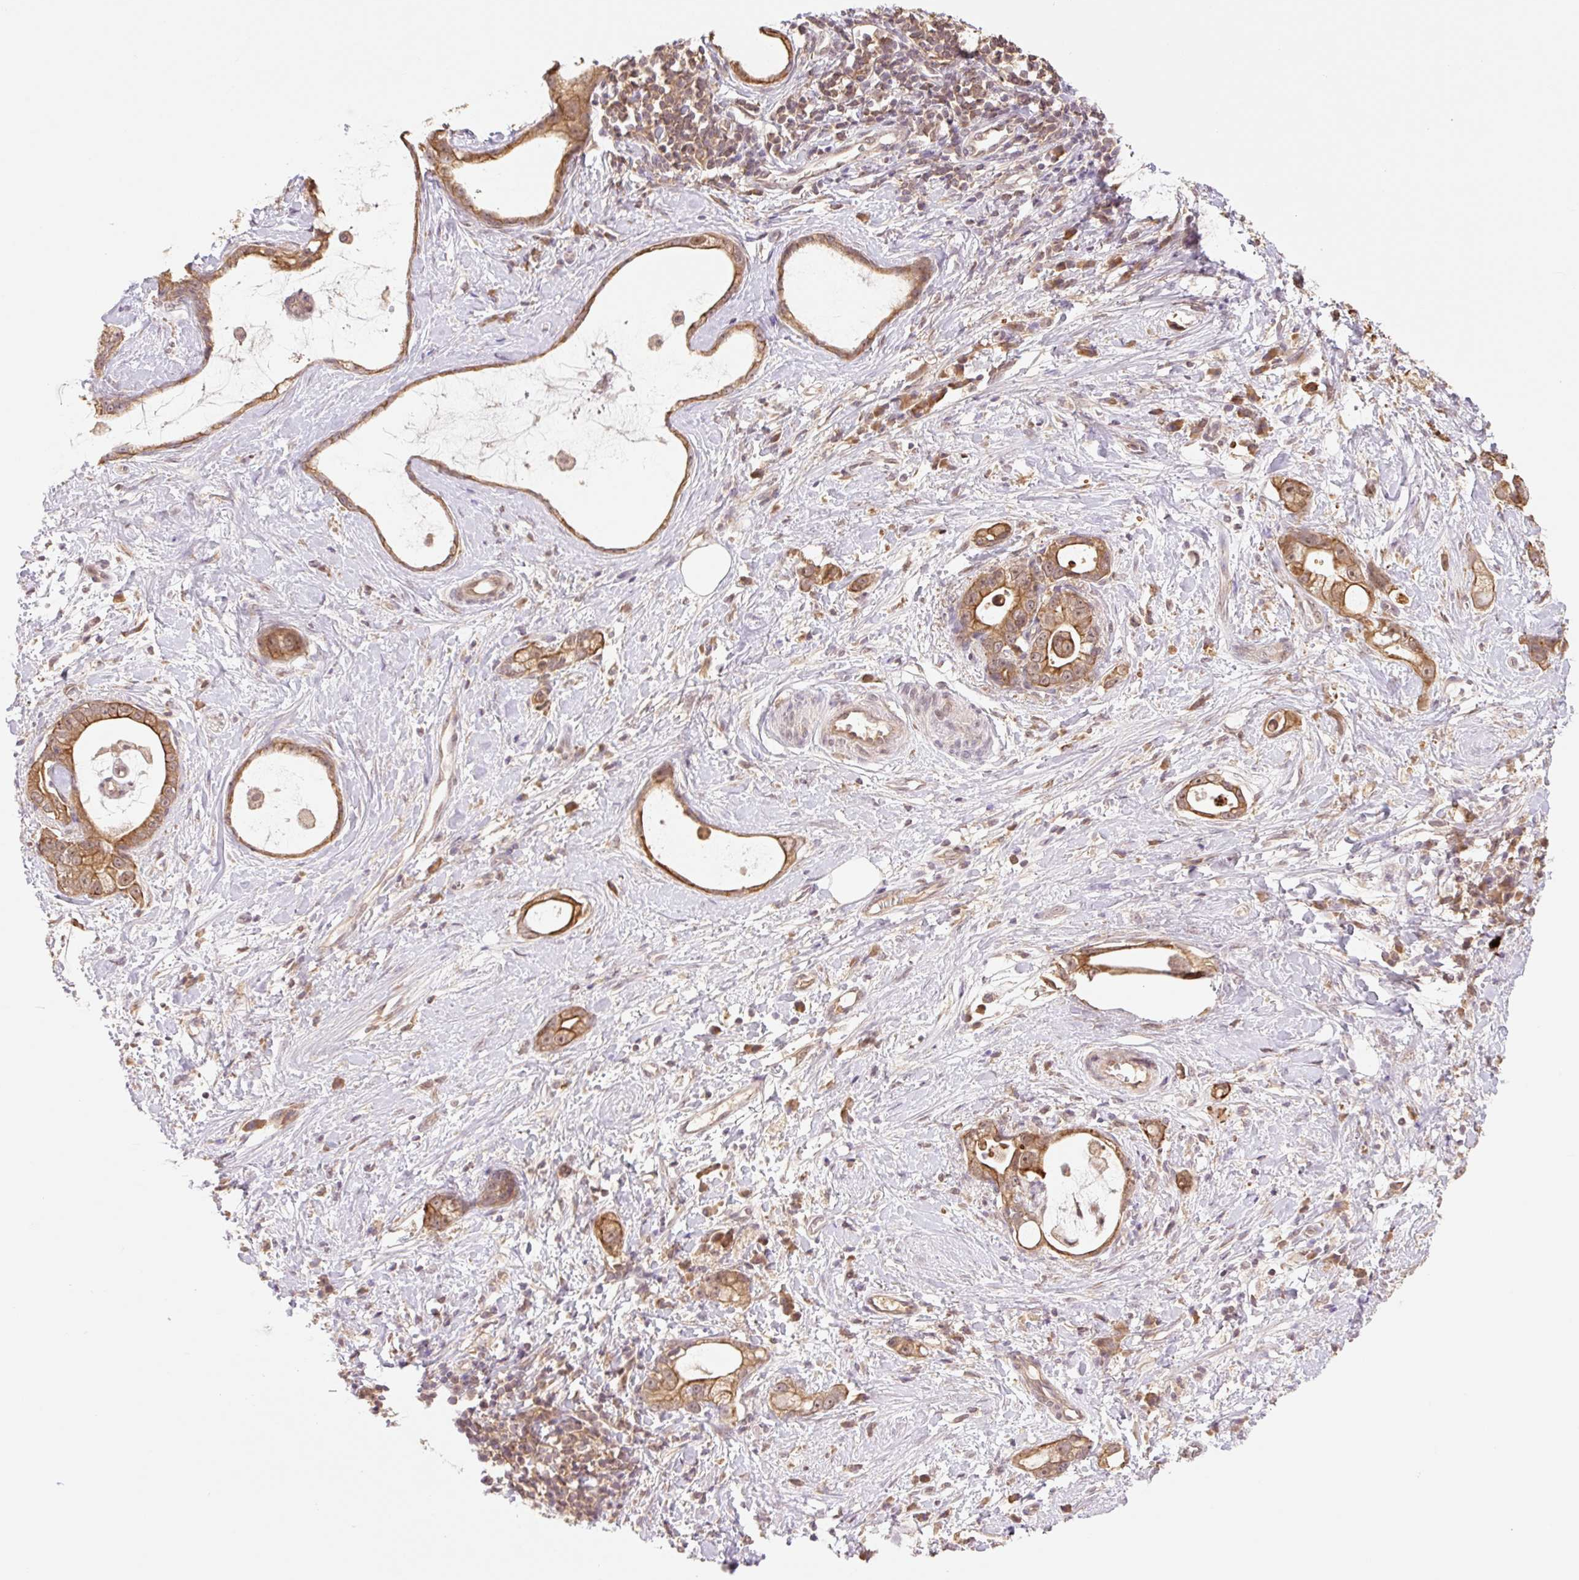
{"staining": {"intensity": "strong", "quantity": ">75%", "location": "cytoplasmic/membranous"}, "tissue": "stomach cancer", "cell_type": "Tumor cells", "image_type": "cancer", "snomed": [{"axis": "morphology", "description": "Adenocarcinoma, NOS"}, {"axis": "topography", "description": "Stomach"}], "caption": "A high-resolution image shows immunohistochemistry (IHC) staining of stomach cancer, which shows strong cytoplasmic/membranous positivity in about >75% of tumor cells.", "gene": "YJU2B", "patient": {"sex": "male", "age": 55}}